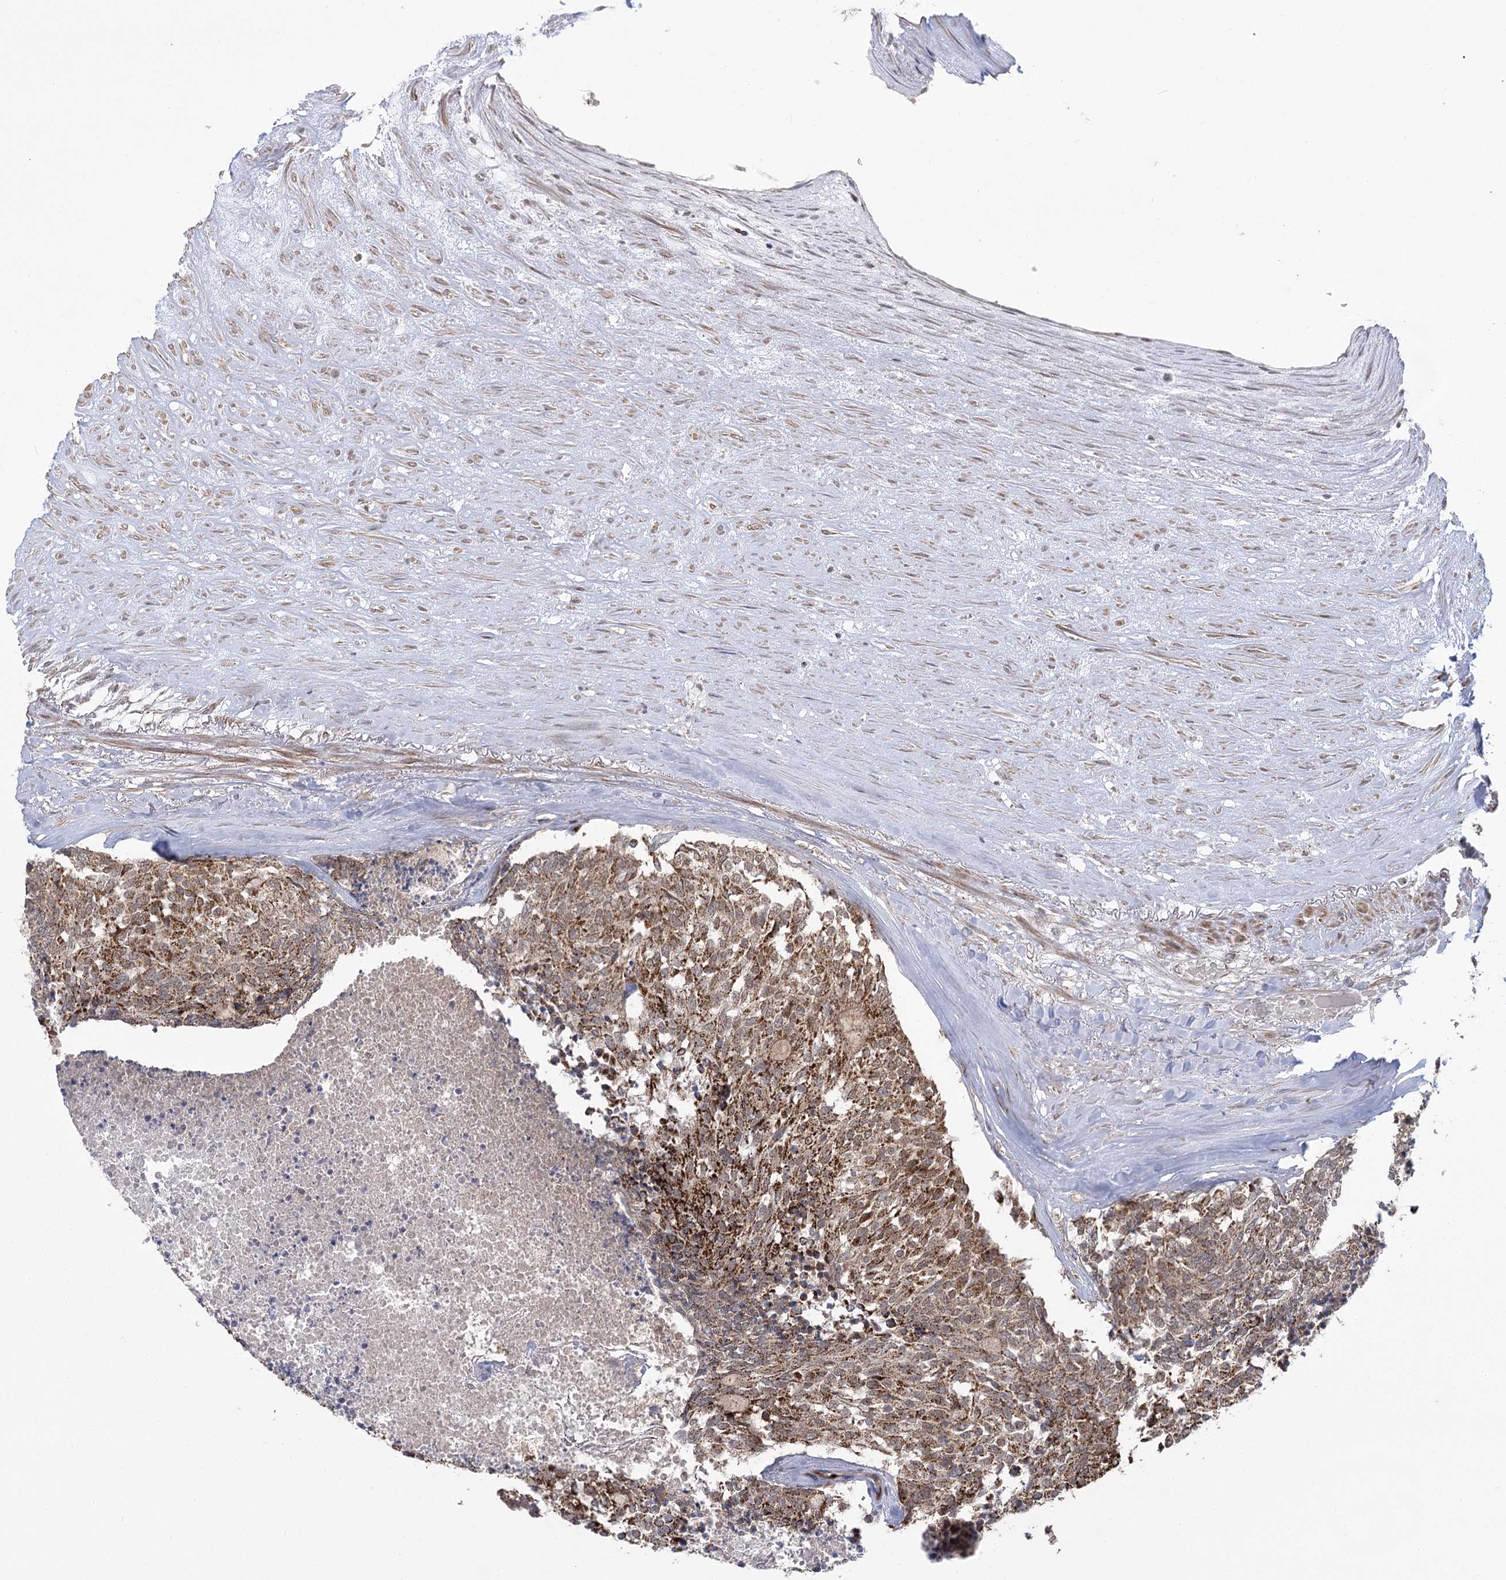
{"staining": {"intensity": "strong", "quantity": ">75%", "location": "cytoplasmic/membranous"}, "tissue": "carcinoid", "cell_type": "Tumor cells", "image_type": "cancer", "snomed": [{"axis": "morphology", "description": "Carcinoid, malignant, NOS"}, {"axis": "topography", "description": "Pancreas"}], "caption": "Human carcinoid stained with a brown dye shows strong cytoplasmic/membranous positive positivity in approximately >75% of tumor cells.", "gene": "SLC4A1AP", "patient": {"sex": "female", "age": 54}}